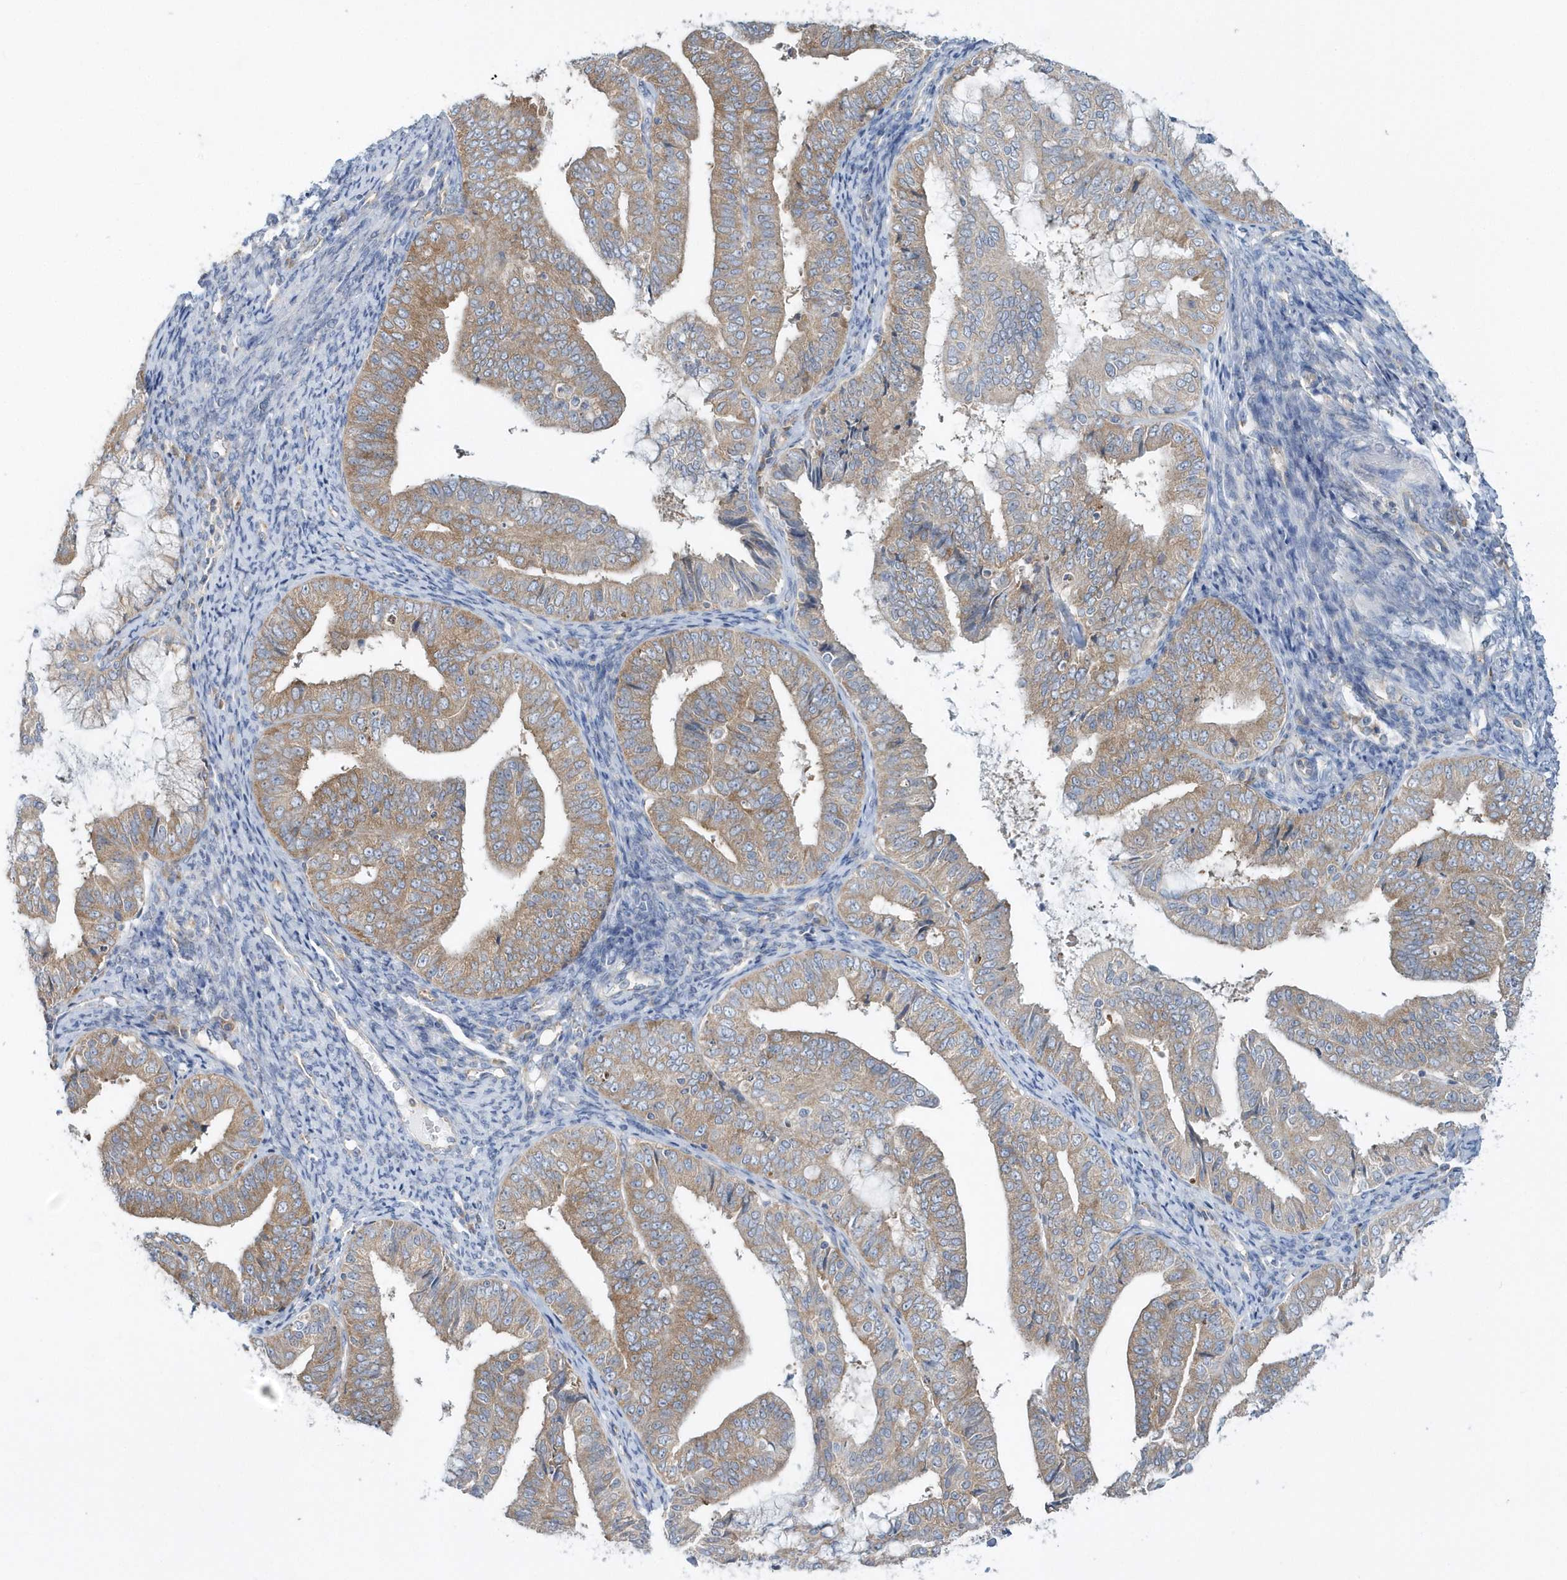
{"staining": {"intensity": "weak", "quantity": ">75%", "location": "cytoplasmic/membranous"}, "tissue": "endometrial cancer", "cell_type": "Tumor cells", "image_type": "cancer", "snomed": [{"axis": "morphology", "description": "Adenocarcinoma, NOS"}, {"axis": "topography", "description": "Endometrium"}], "caption": "Endometrial adenocarcinoma was stained to show a protein in brown. There is low levels of weak cytoplasmic/membranous staining in approximately >75% of tumor cells.", "gene": "EIF3C", "patient": {"sex": "female", "age": 63}}